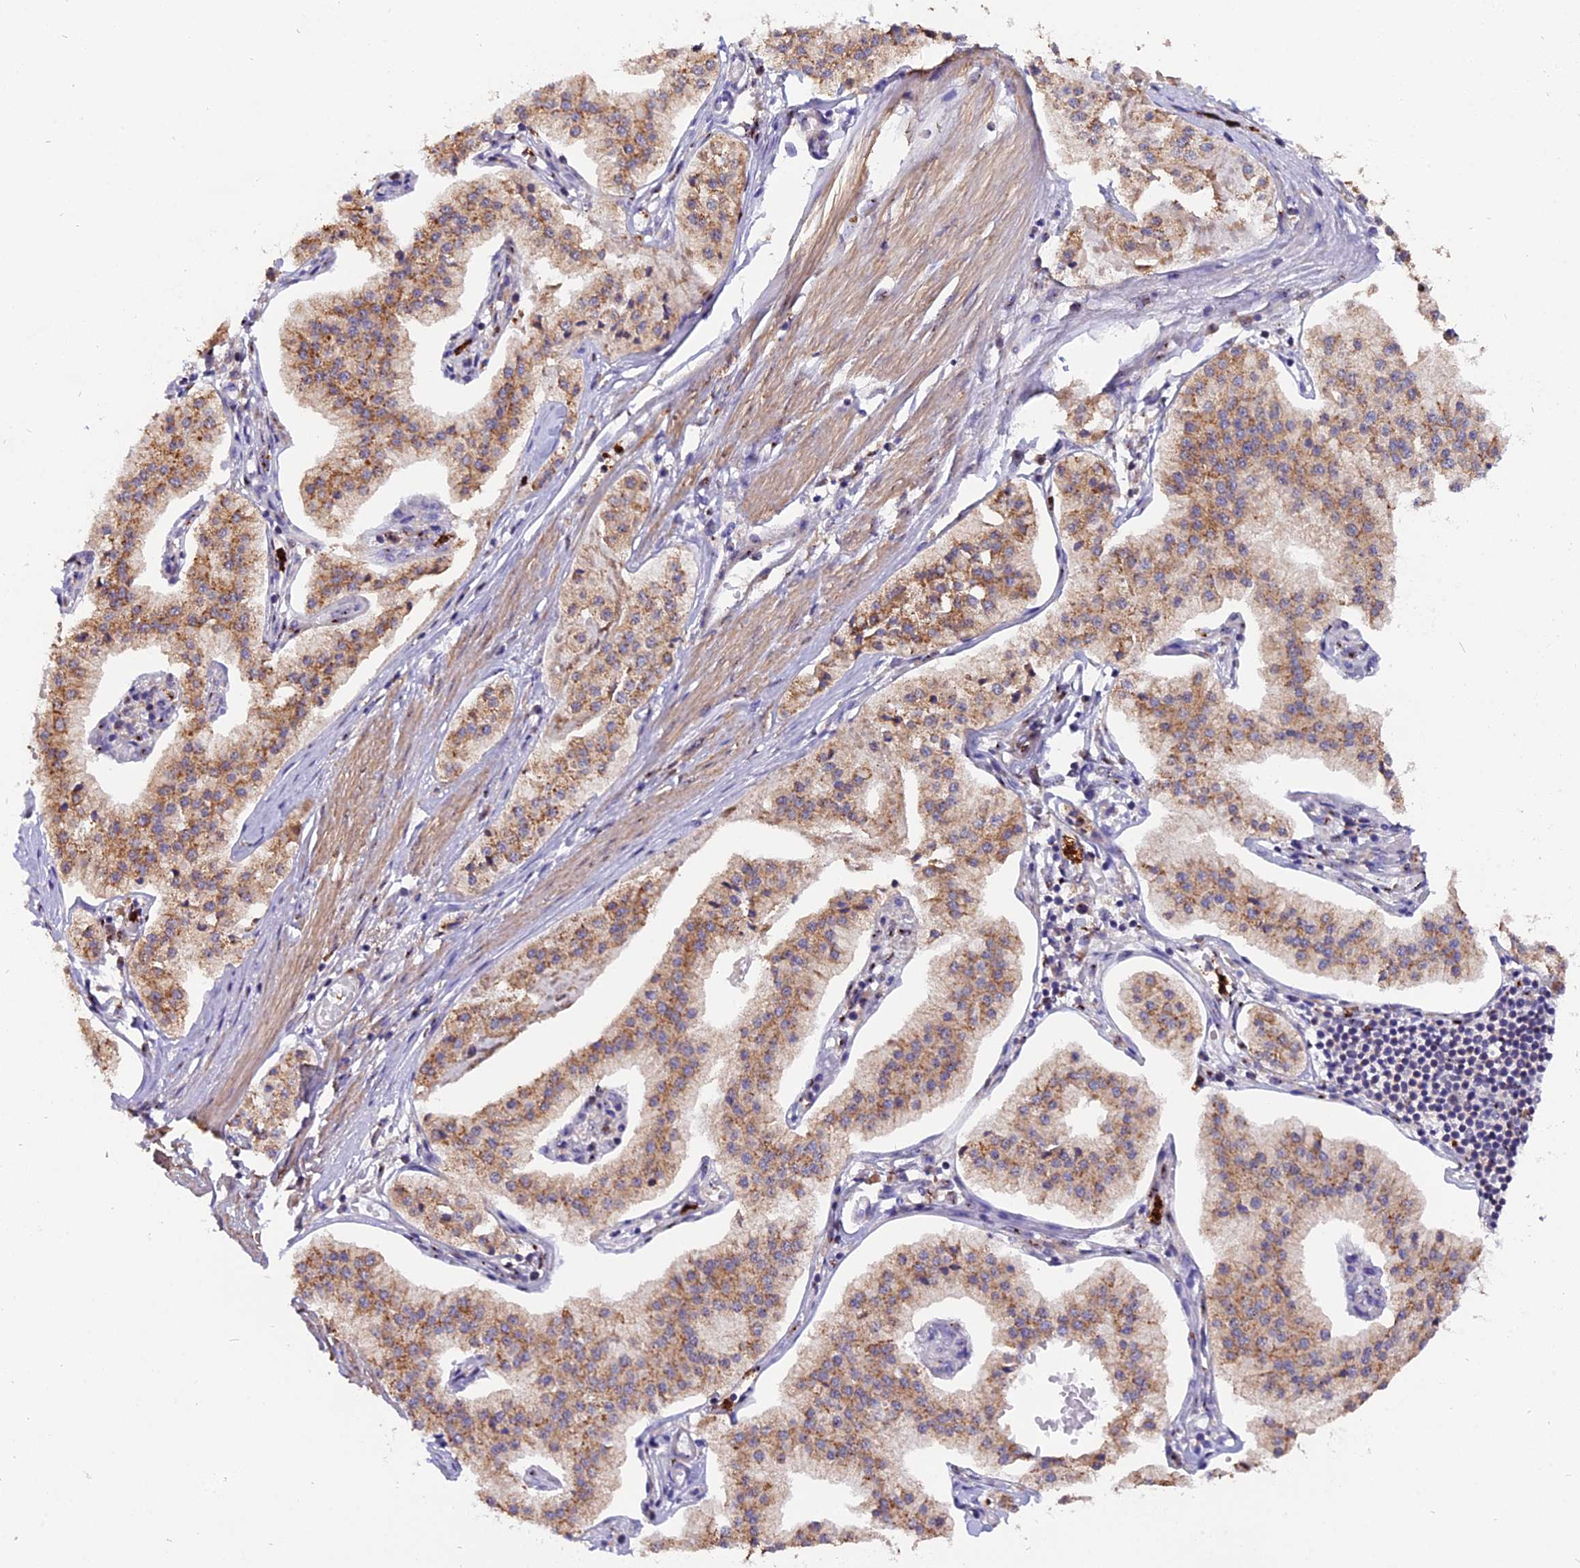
{"staining": {"intensity": "moderate", "quantity": ">75%", "location": "cytoplasmic/membranous"}, "tissue": "pancreatic cancer", "cell_type": "Tumor cells", "image_type": "cancer", "snomed": [{"axis": "morphology", "description": "Adenocarcinoma, NOS"}, {"axis": "topography", "description": "Pancreas"}], "caption": "This photomicrograph displays immunohistochemistry staining of human adenocarcinoma (pancreatic), with medium moderate cytoplasmic/membranous positivity in approximately >75% of tumor cells.", "gene": "FAM118B", "patient": {"sex": "female", "age": 50}}